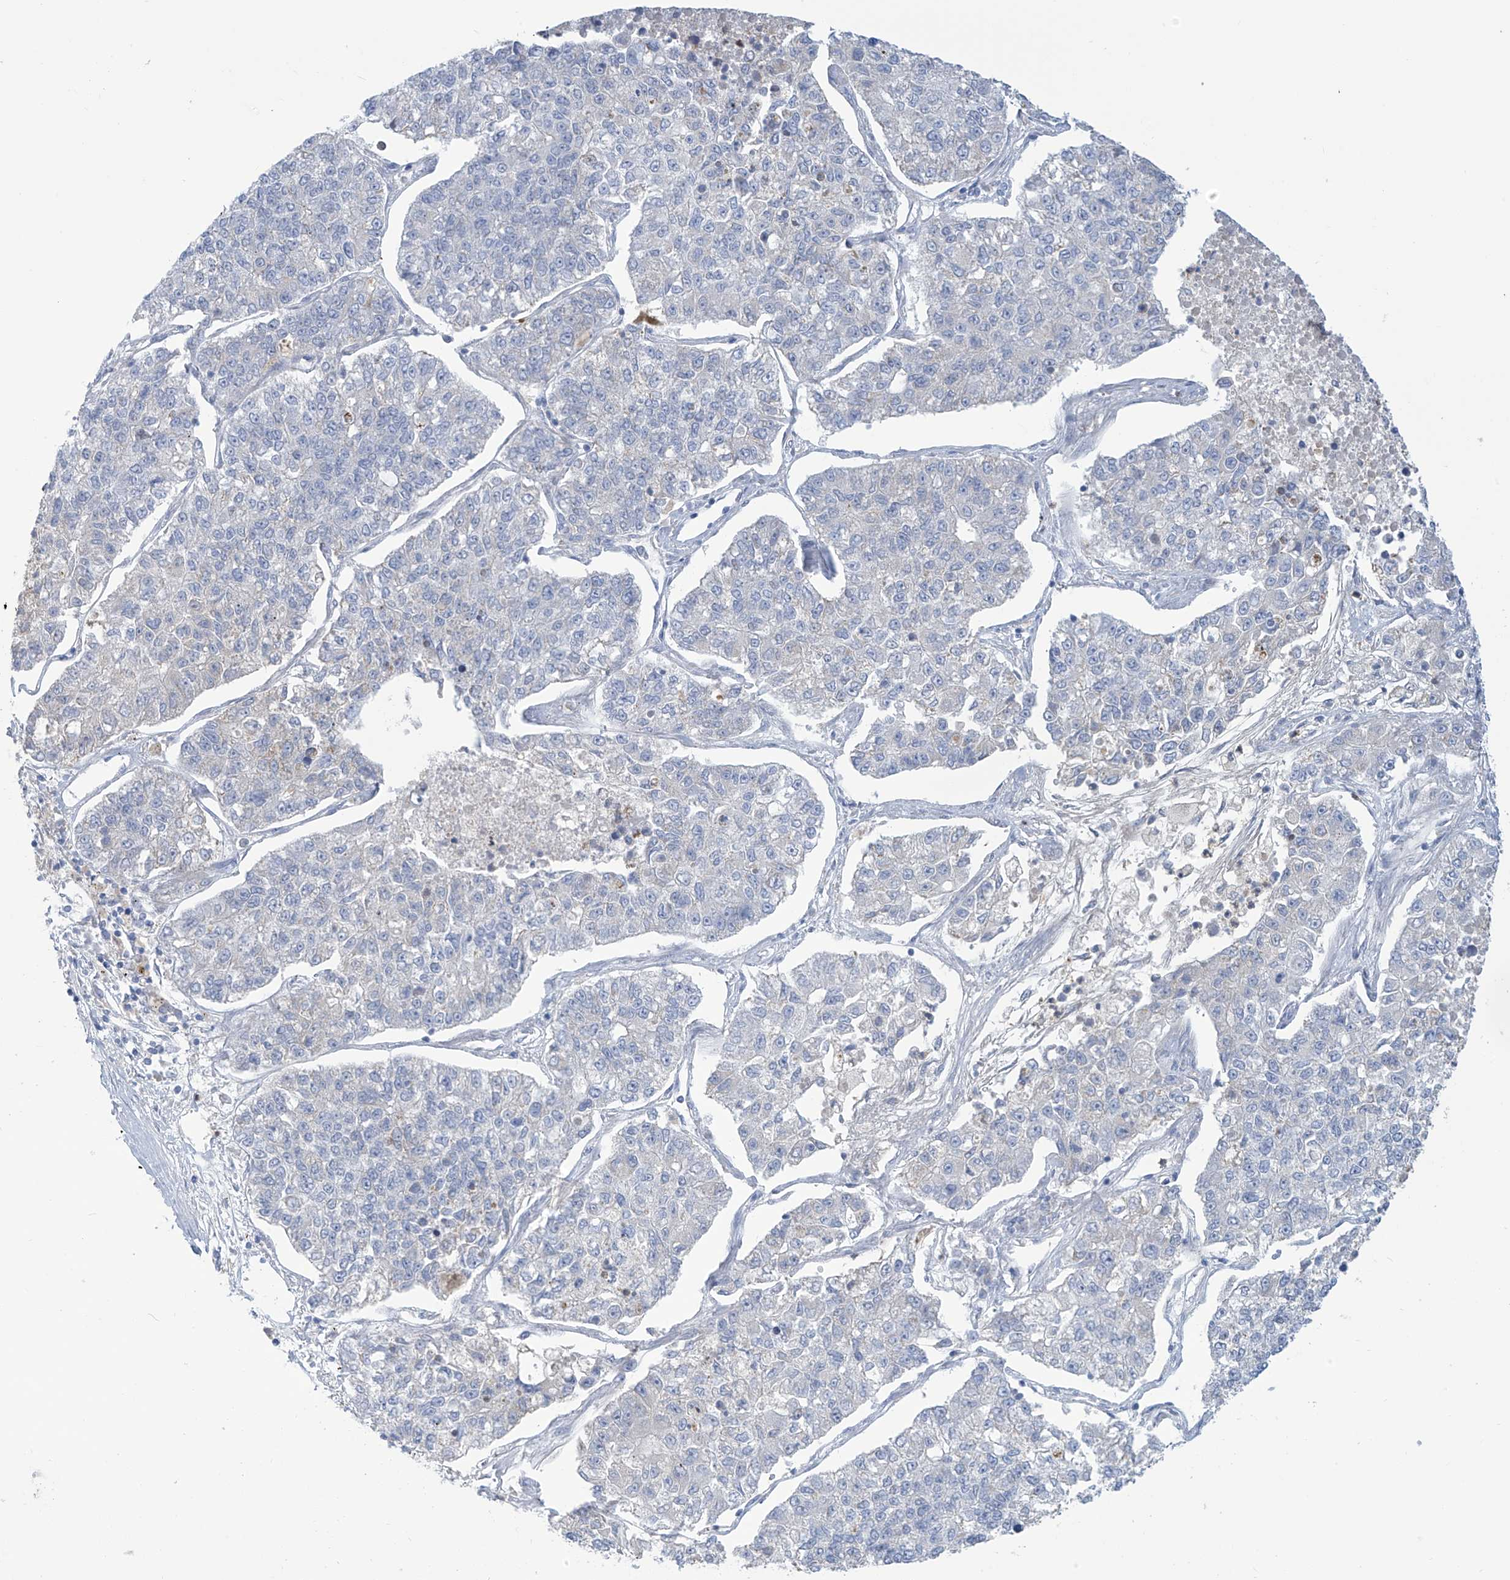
{"staining": {"intensity": "negative", "quantity": "none", "location": "none"}, "tissue": "lung cancer", "cell_type": "Tumor cells", "image_type": "cancer", "snomed": [{"axis": "morphology", "description": "Adenocarcinoma, NOS"}, {"axis": "topography", "description": "Lung"}], "caption": "Immunohistochemistry (IHC) of human lung cancer (adenocarcinoma) shows no staining in tumor cells.", "gene": "FABP2", "patient": {"sex": "male", "age": 49}}